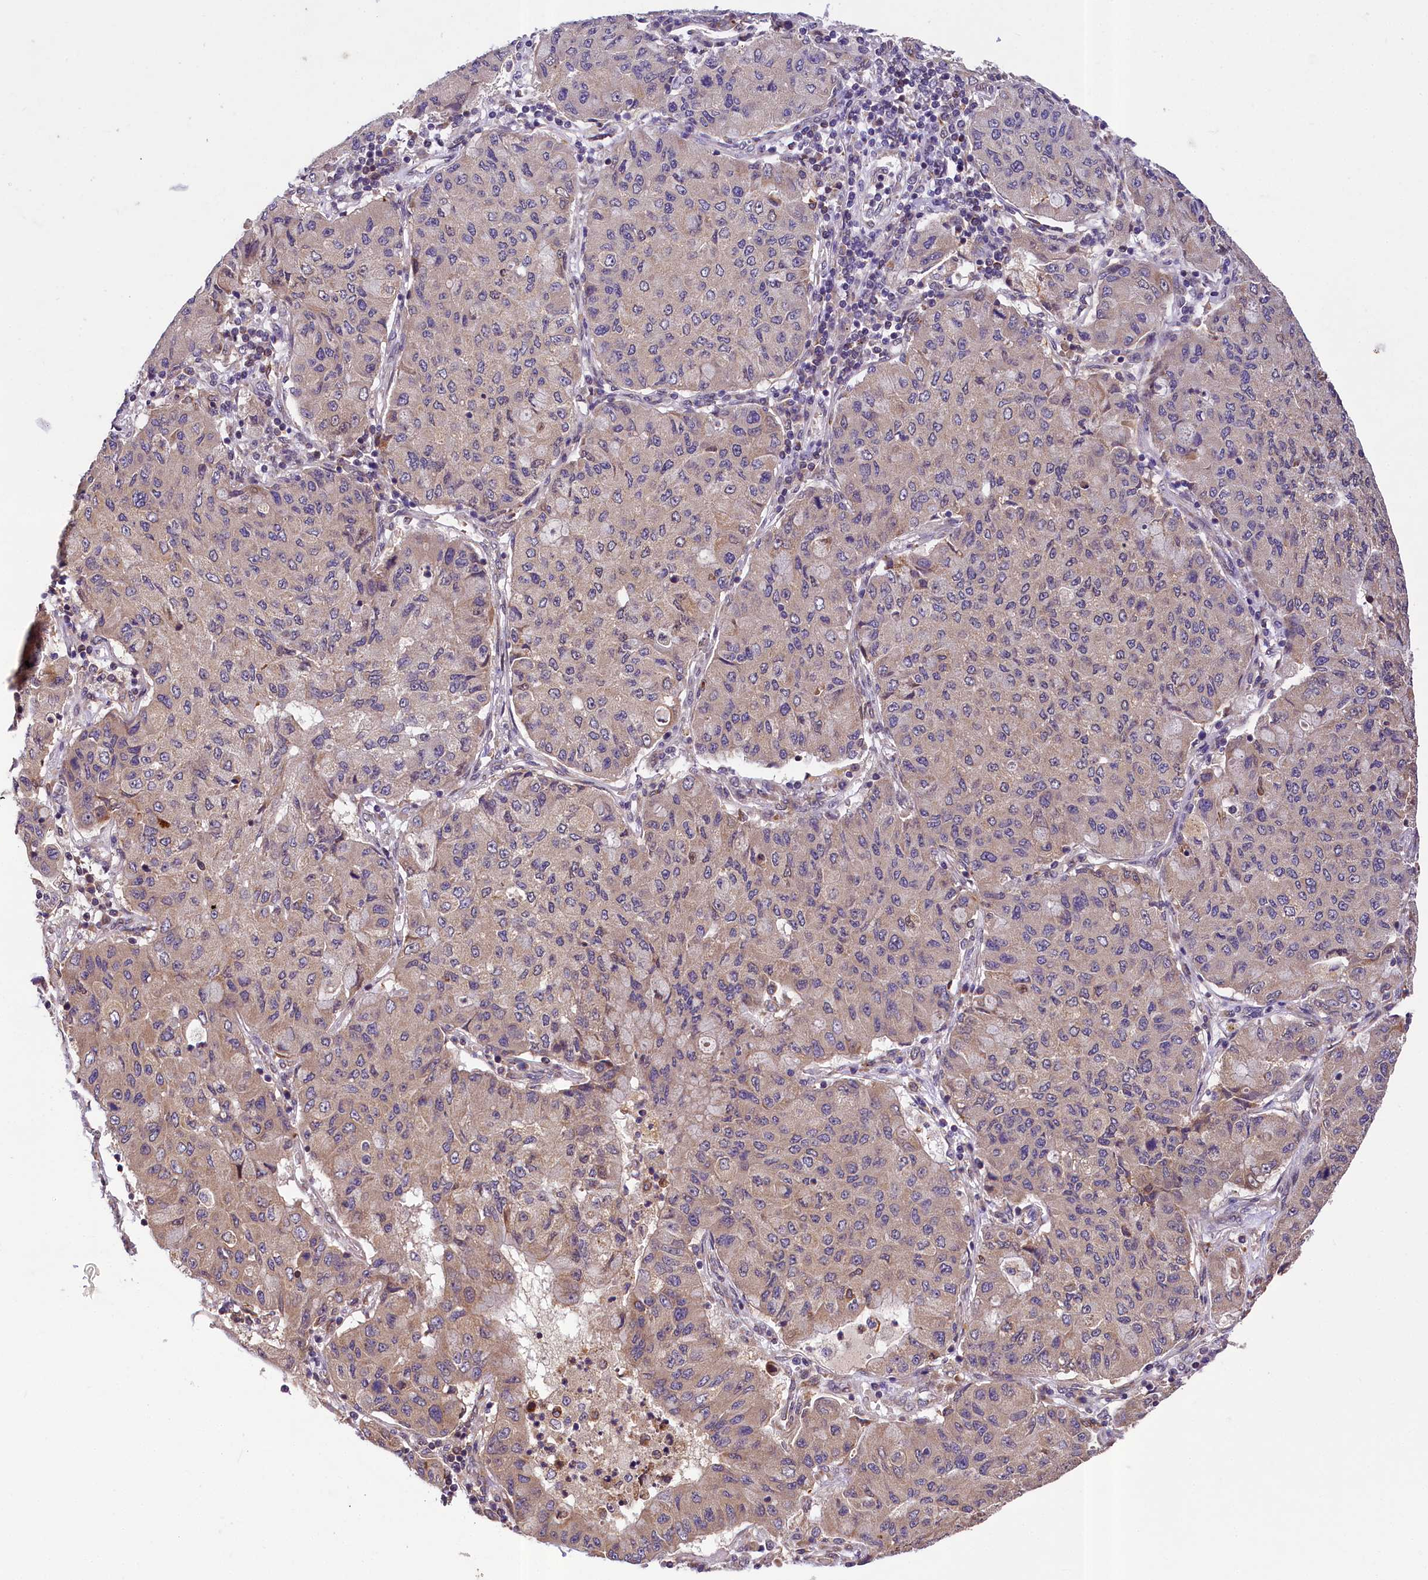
{"staining": {"intensity": "weak", "quantity": "25%-75%", "location": "cytoplasmic/membranous"}, "tissue": "lung cancer", "cell_type": "Tumor cells", "image_type": "cancer", "snomed": [{"axis": "morphology", "description": "Squamous cell carcinoma, NOS"}, {"axis": "topography", "description": "Lung"}], "caption": "Protein expression analysis of human lung cancer (squamous cell carcinoma) reveals weak cytoplasmic/membranous expression in approximately 25%-75% of tumor cells.", "gene": "SUPV3L1", "patient": {"sex": "male", "age": 74}}